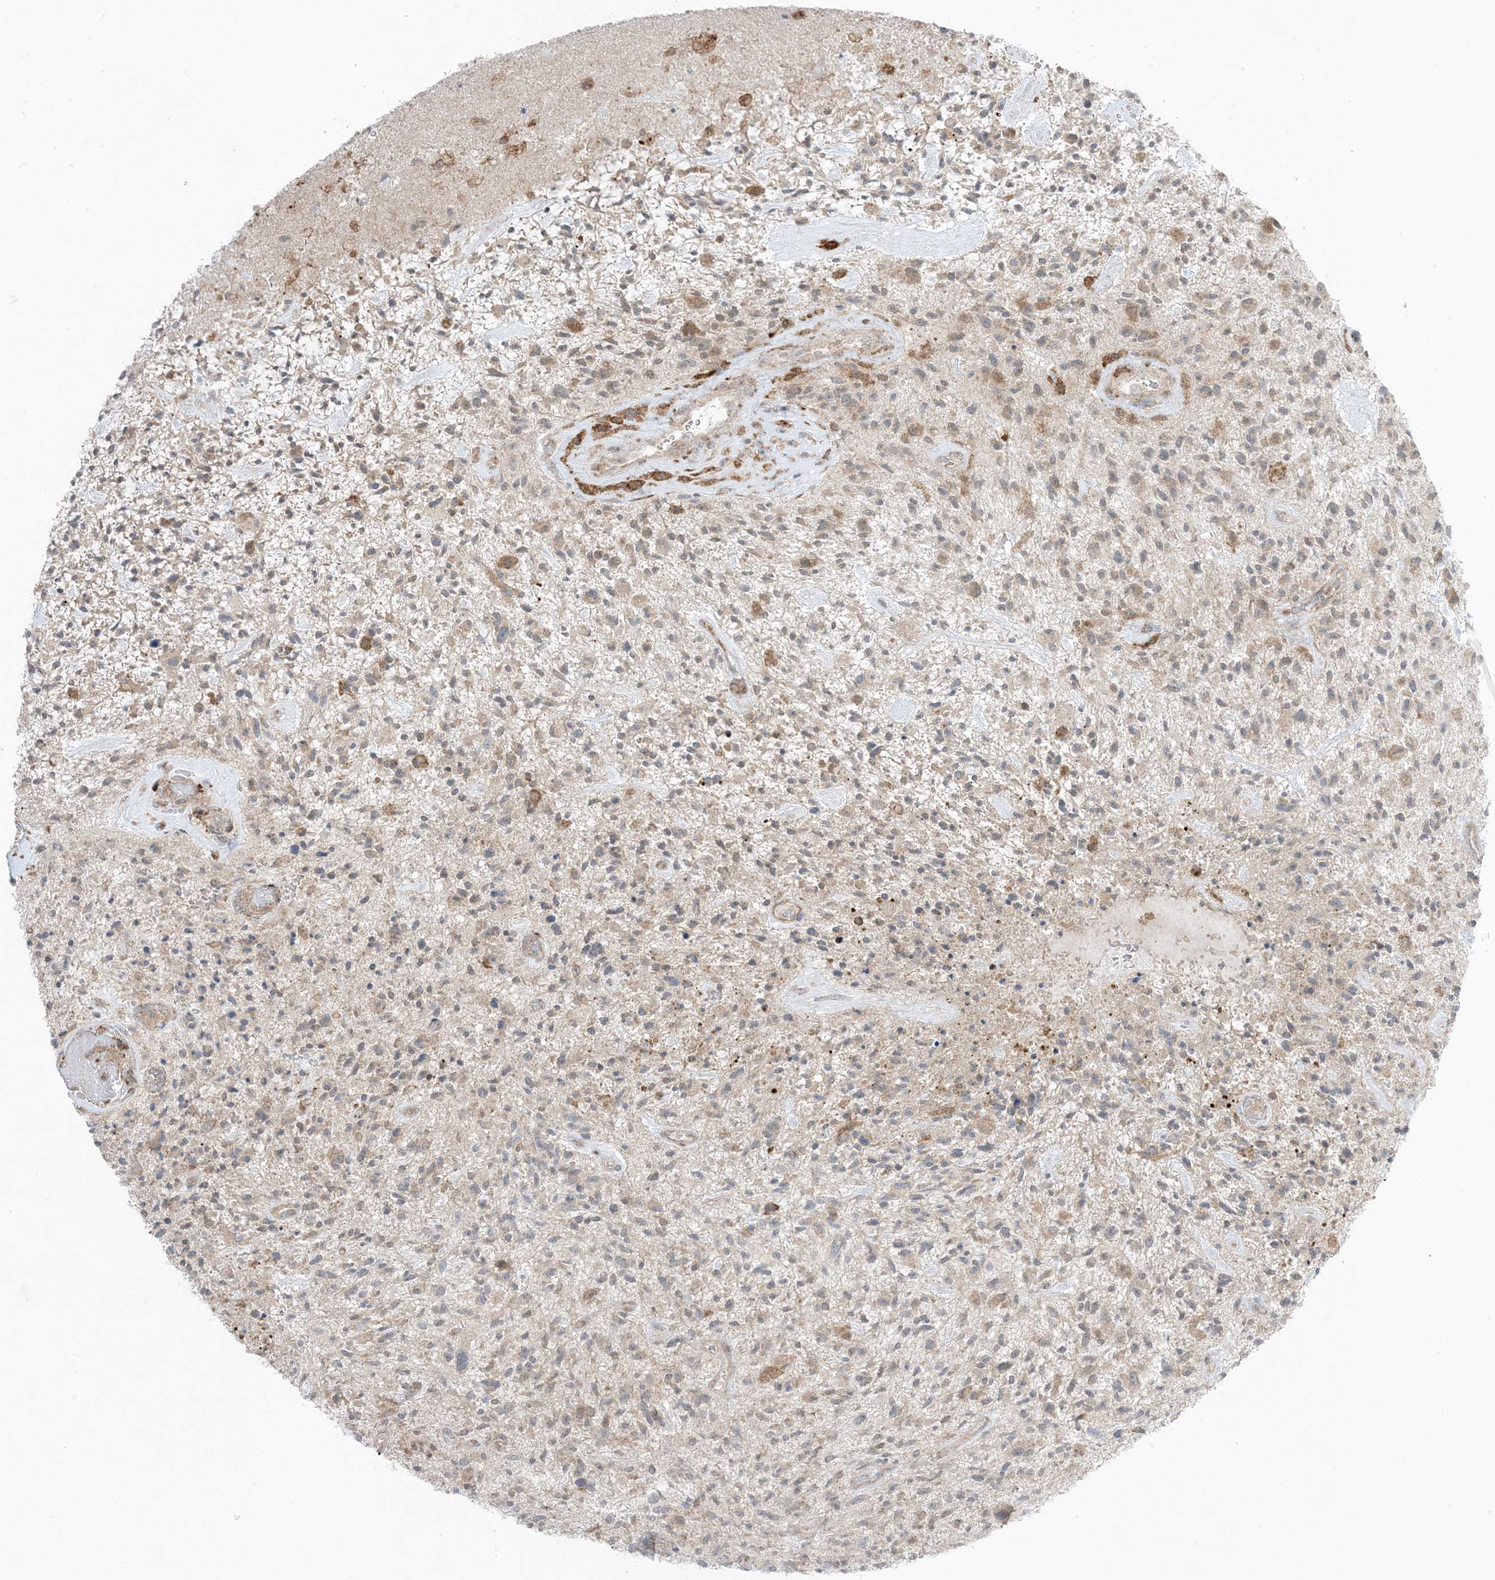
{"staining": {"intensity": "negative", "quantity": "none", "location": "none"}, "tissue": "glioma", "cell_type": "Tumor cells", "image_type": "cancer", "snomed": [{"axis": "morphology", "description": "Glioma, malignant, High grade"}, {"axis": "topography", "description": "Brain"}], "caption": "DAB (3,3'-diaminobenzidine) immunohistochemical staining of glioma demonstrates no significant staining in tumor cells.", "gene": "ODC1", "patient": {"sex": "male", "age": 47}}